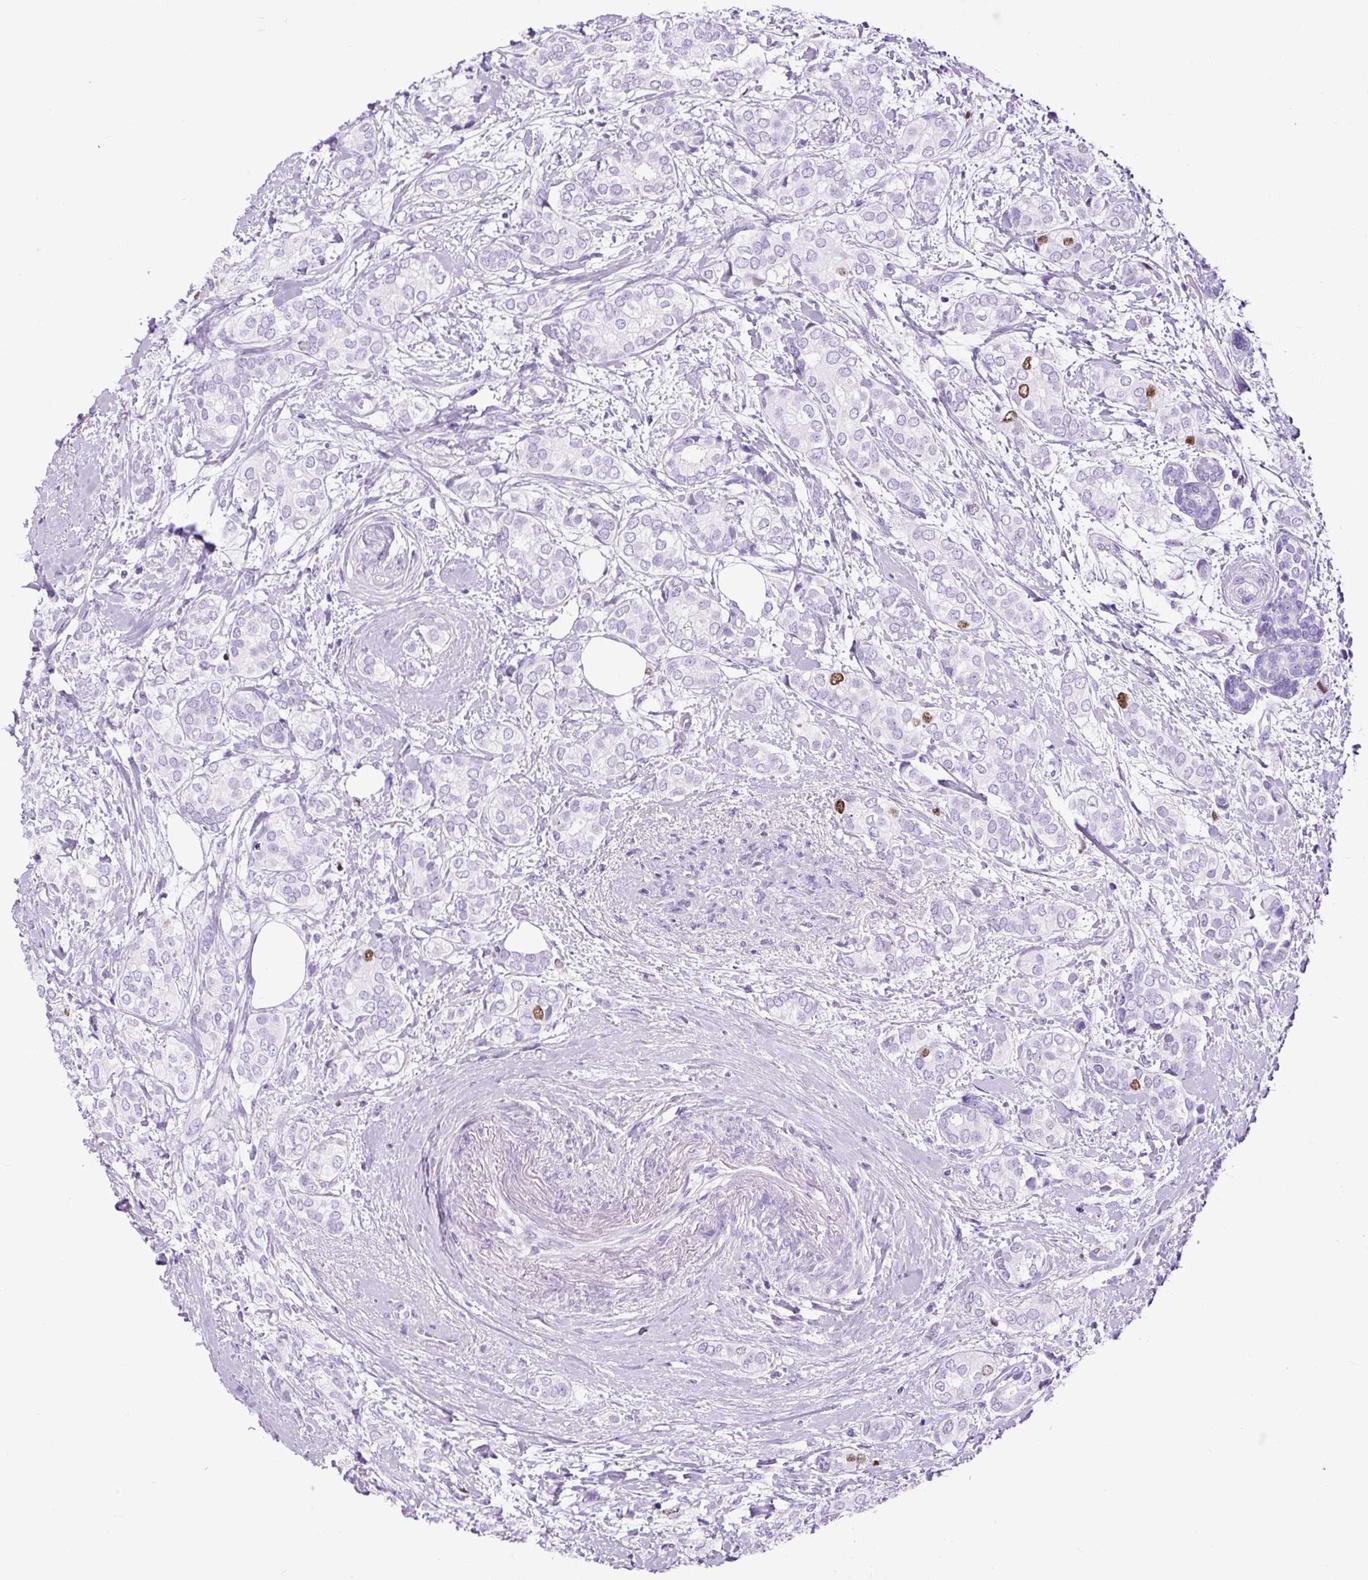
{"staining": {"intensity": "moderate", "quantity": "<25%", "location": "nuclear"}, "tissue": "breast cancer", "cell_type": "Tumor cells", "image_type": "cancer", "snomed": [{"axis": "morphology", "description": "Duct carcinoma"}, {"axis": "topography", "description": "Breast"}], "caption": "Immunohistochemistry of breast infiltrating ductal carcinoma reveals low levels of moderate nuclear staining in about <25% of tumor cells.", "gene": "RACGAP1", "patient": {"sex": "female", "age": 73}}